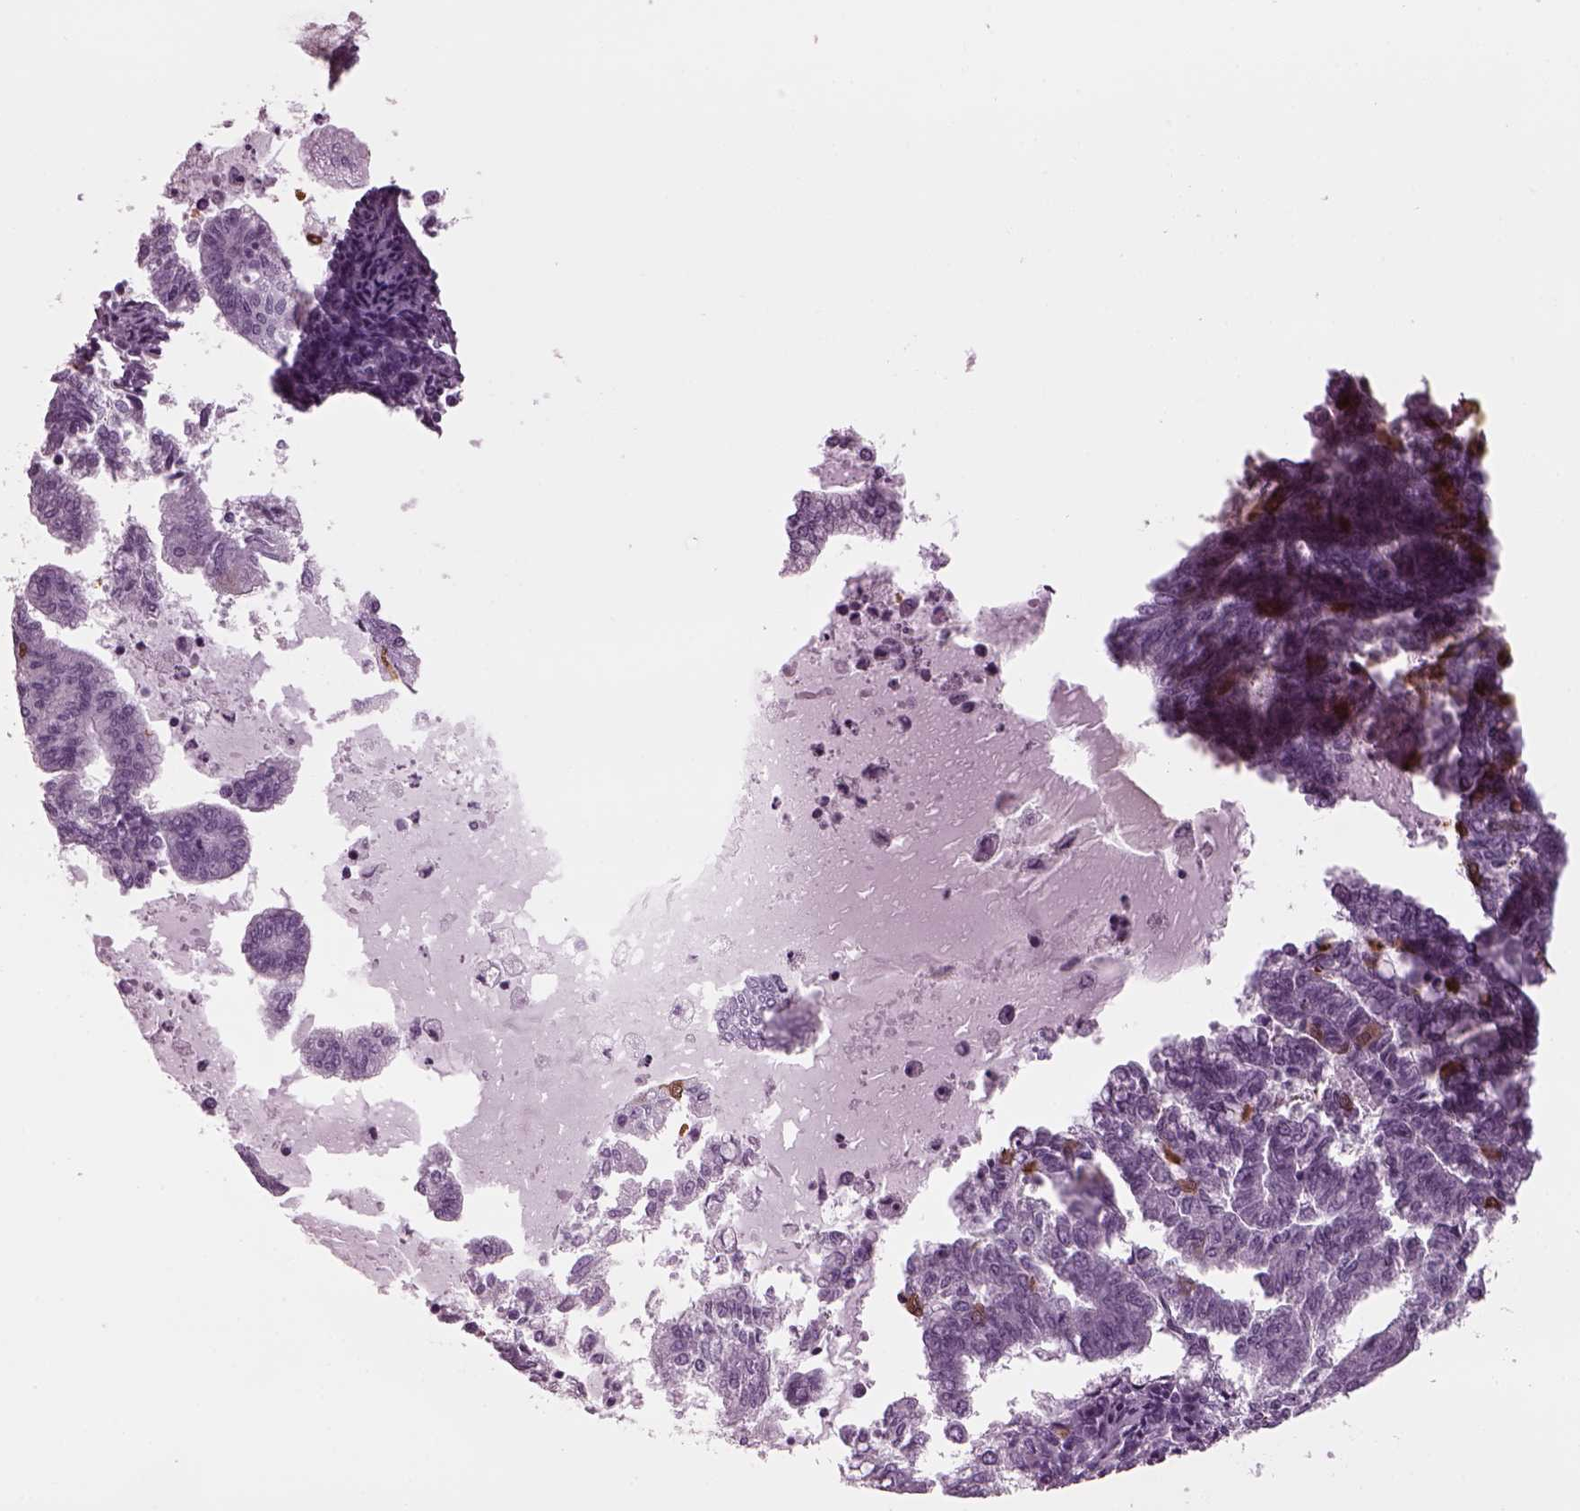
{"staining": {"intensity": "moderate", "quantity": "<25%", "location": "cytoplasmic/membranous,nuclear"}, "tissue": "endometrial cancer", "cell_type": "Tumor cells", "image_type": "cancer", "snomed": [{"axis": "morphology", "description": "Adenocarcinoma, NOS"}, {"axis": "topography", "description": "Endometrium"}], "caption": "Endometrial adenocarcinoma stained with immunohistochemistry (IHC) demonstrates moderate cytoplasmic/membranous and nuclear staining in approximately <25% of tumor cells.", "gene": "TPPP2", "patient": {"sex": "female", "age": 79}}